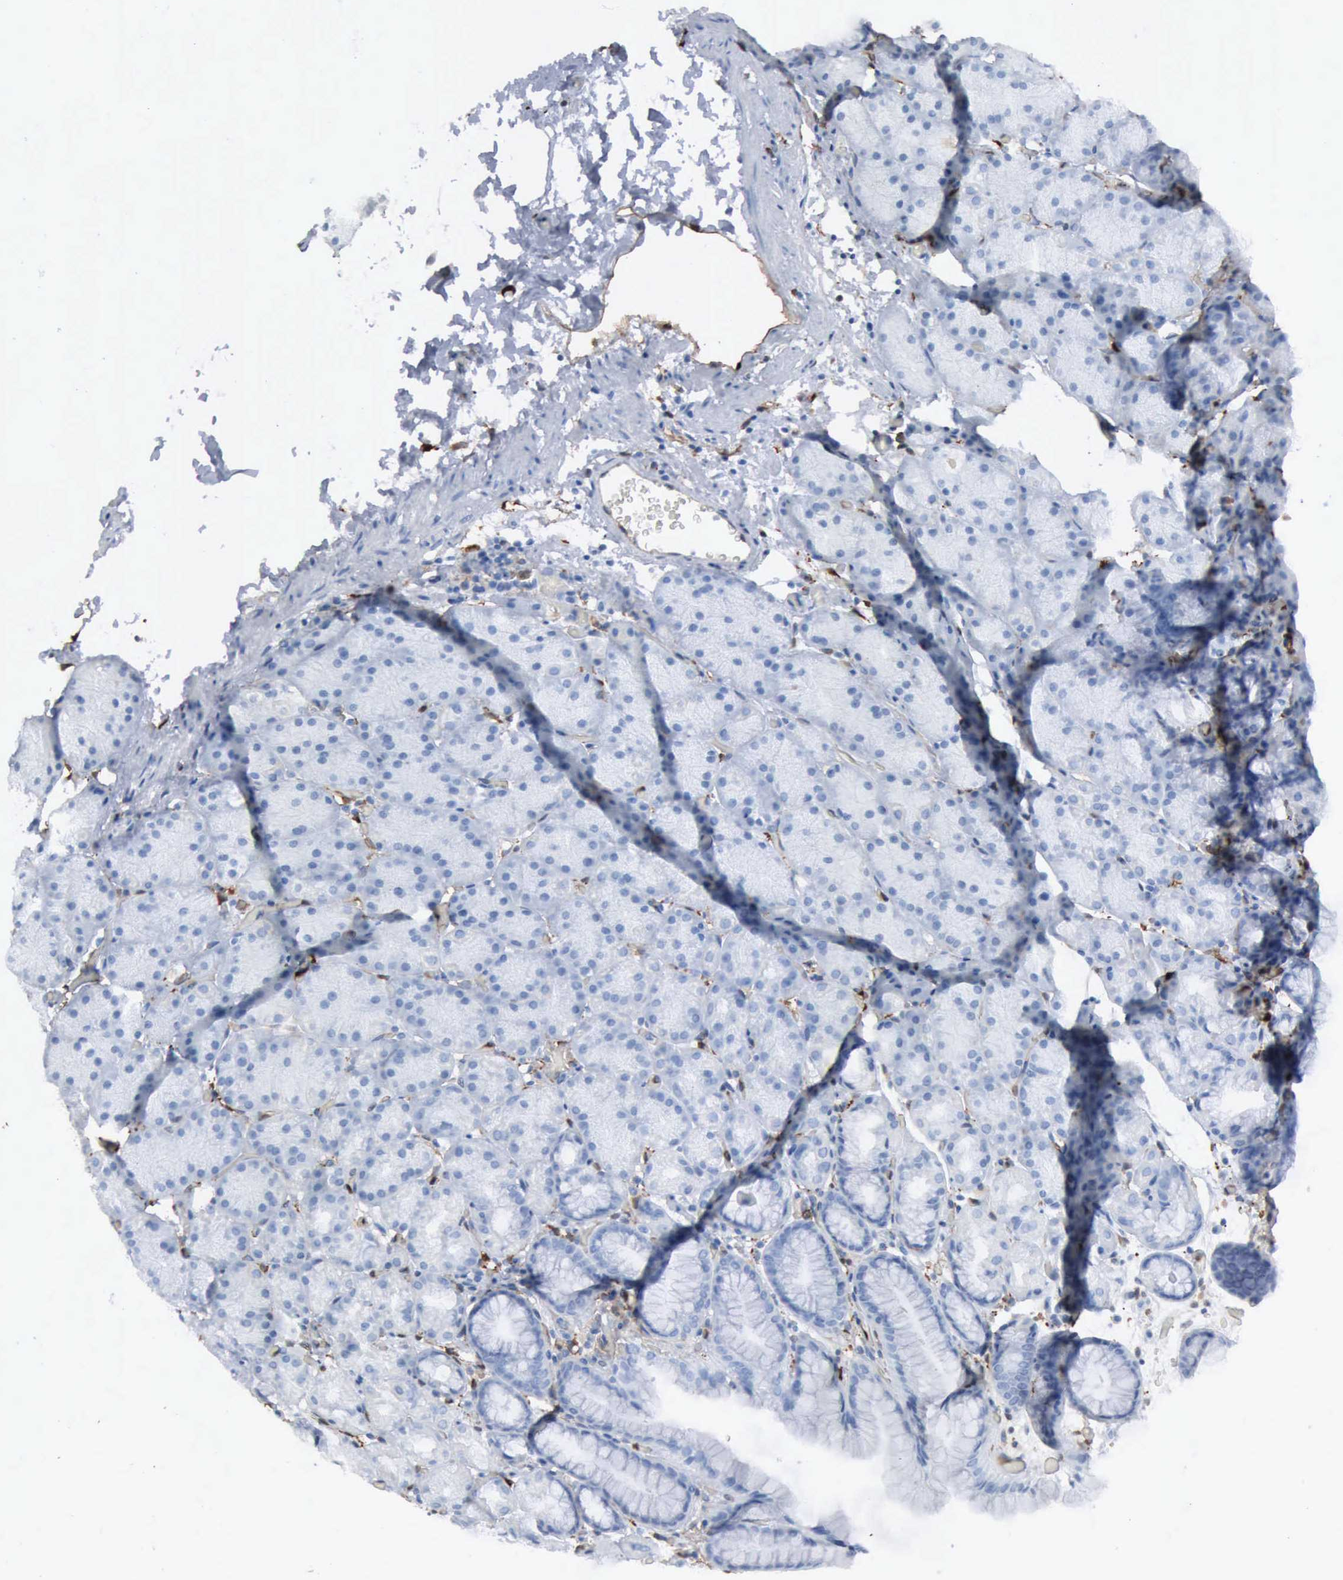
{"staining": {"intensity": "negative", "quantity": "none", "location": "none"}, "tissue": "stomach", "cell_type": "Glandular cells", "image_type": "normal", "snomed": [{"axis": "morphology", "description": "Normal tissue, NOS"}, {"axis": "topography", "description": "Stomach, upper"}], "caption": "This is a histopathology image of immunohistochemistry staining of benign stomach, which shows no expression in glandular cells. (DAB (3,3'-diaminobenzidine) immunohistochemistry, high magnification).", "gene": "FSCN1", "patient": {"sex": "male", "age": 47}}